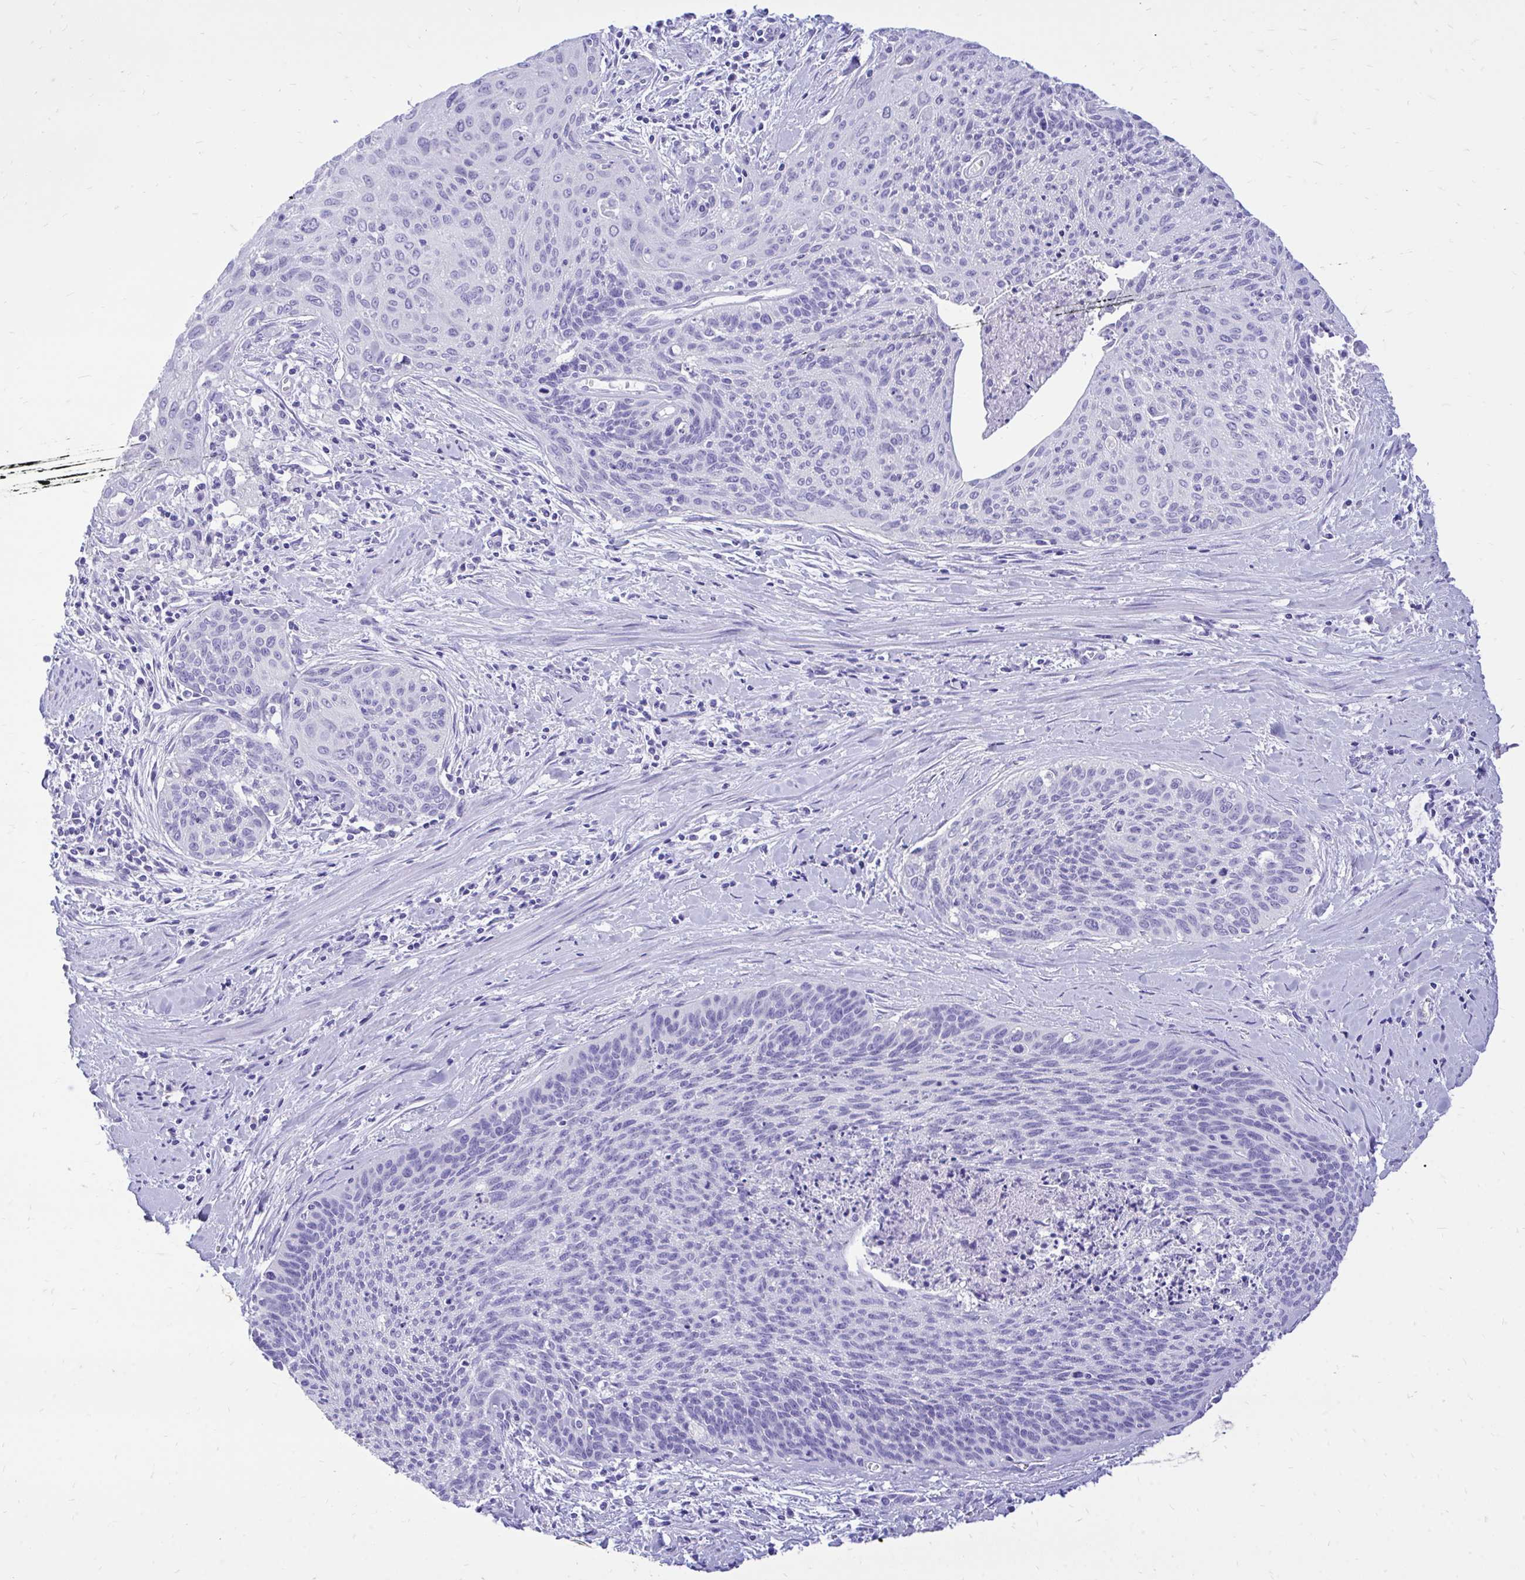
{"staining": {"intensity": "negative", "quantity": "none", "location": "none"}, "tissue": "cervical cancer", "cell_type": "Tumor cells", "image_type": "cancer", "snomed": [{"axis": "morphology", "description": "Squamous cell carcinoma, NOS"}, {"axis": "topography", "description": "Cervix"}], "caption": "The image displays no staining of tumor cells in cervical cancer (squamous cell carcinoma).", "gene": "MON1A", "patient": {"sex": "female", "age": 55}}